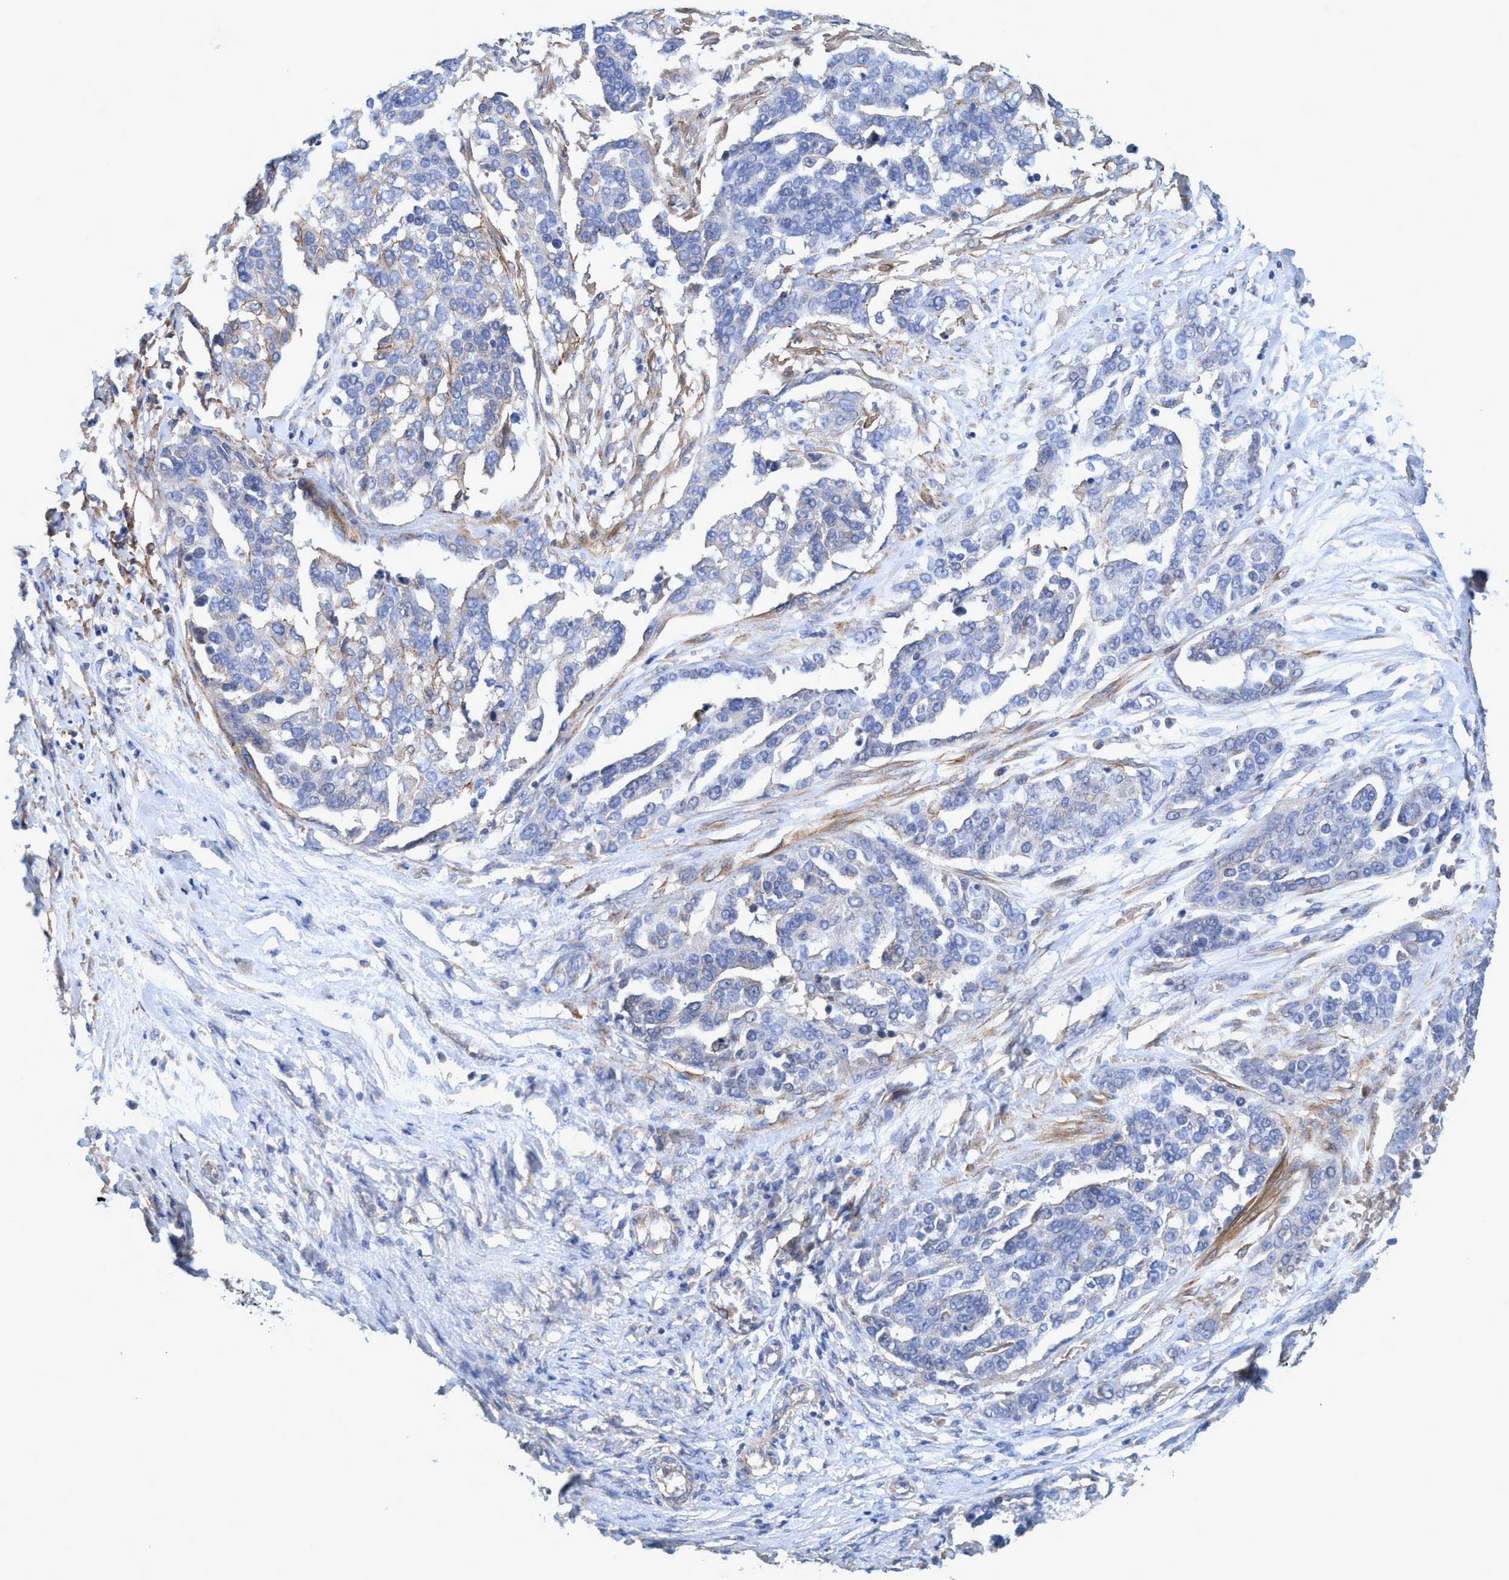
{"staining": {"intensity": "weak", "quantity": "<25%", "location": "cytoplasmic/membranous"}, "tissue": "ovarian cancer", "cell_type": "Tumor cells", "image_type": "cancer", "snomed": [{"axis": "morphology", "description": "Cystadenocarcinoma, serous, NOS"}, {"axis": "topography", "description": "Ovary"}], "caption": "High power microscopy image of an IHC micrograph of ovarian serous cystadenocarcinoma, revealing no significant expression in tumor cells. (DAB (3,3'-diaminobenzidine) immunohistochemistry (IHC) with hematoxylin counter stain).", "gene": "GULP1", "patient": {"sex": "female", "age": 44}}